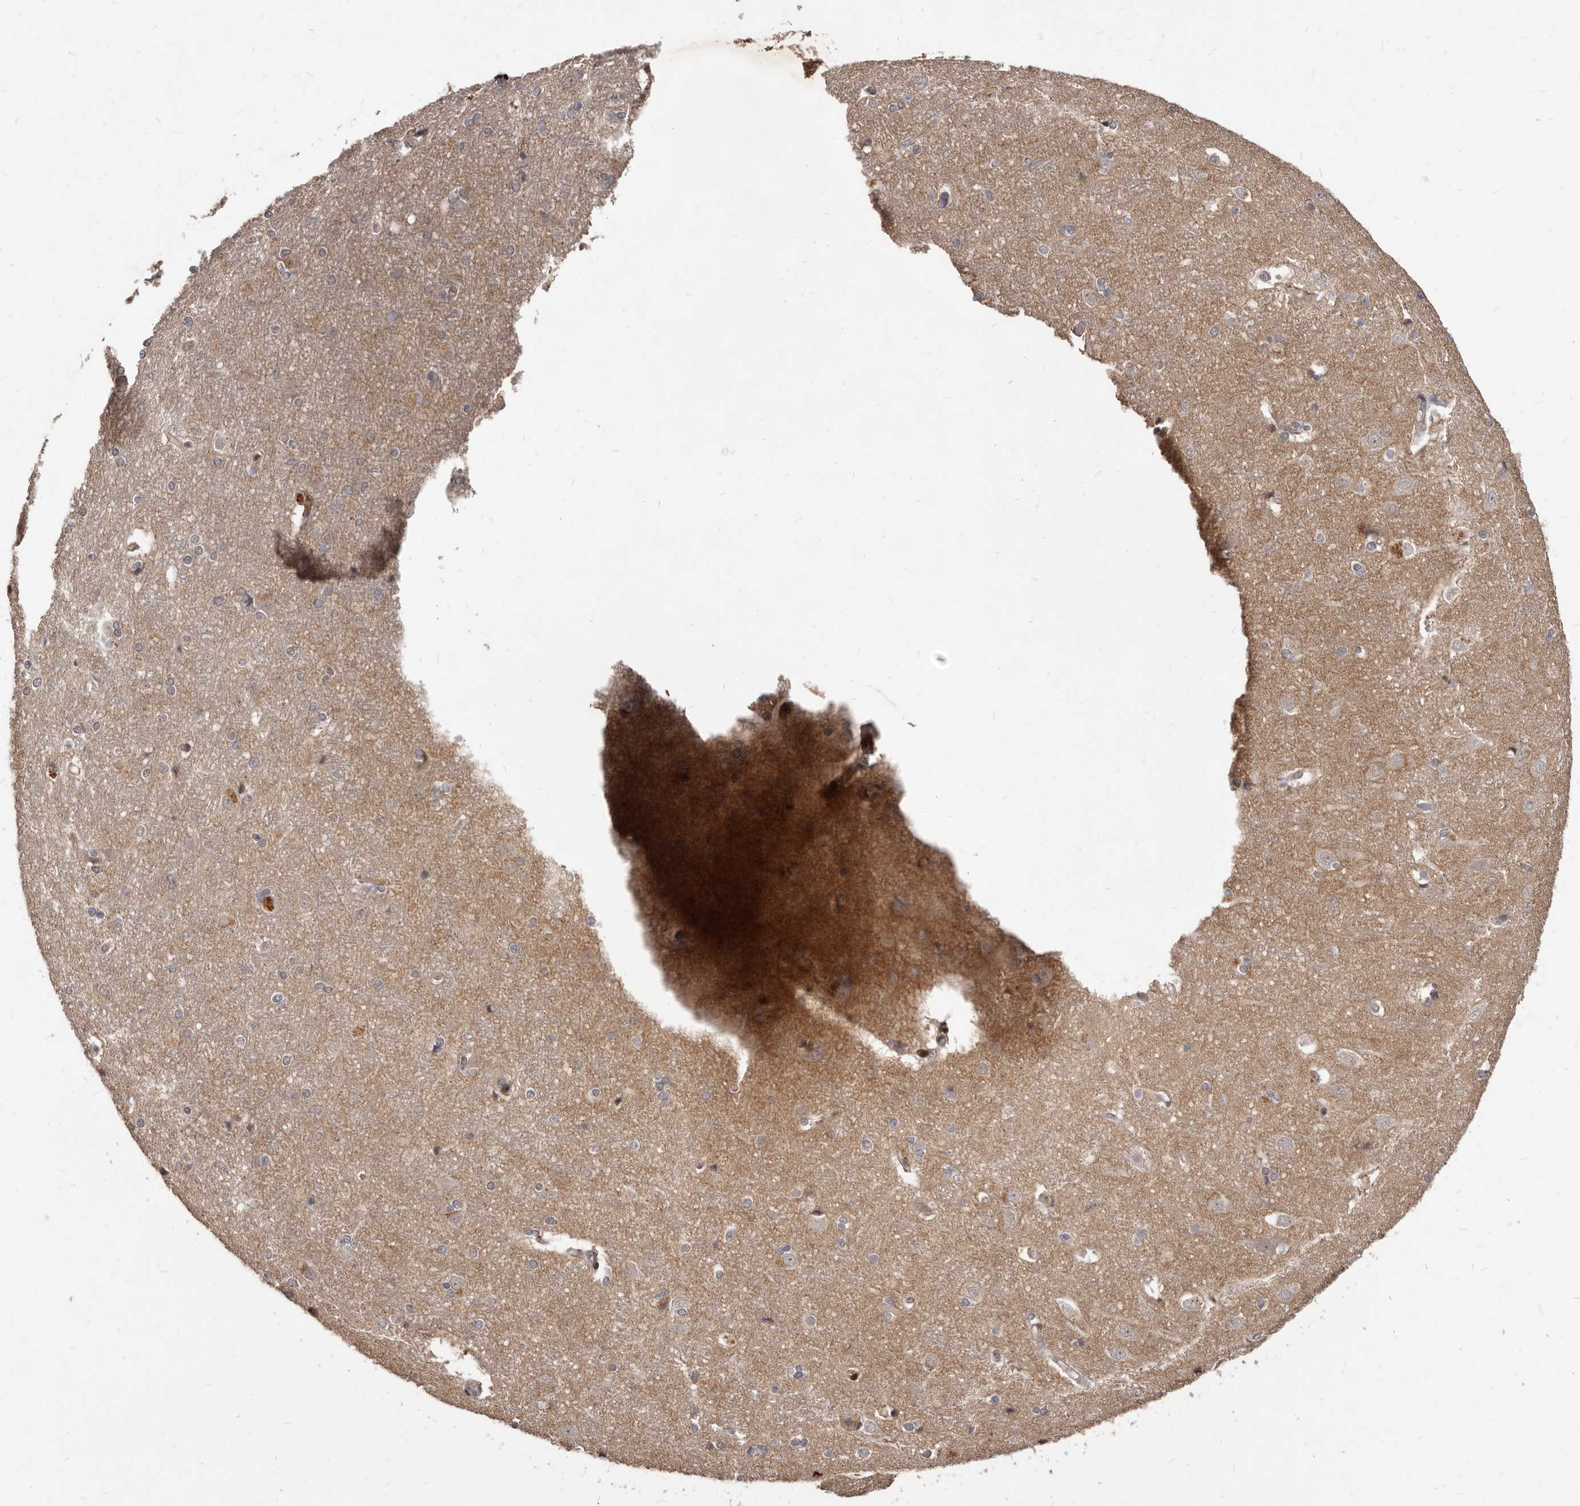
{"staining": {"intensity": "moderate", "quantity": "25%-75%", "location": "cytoplasmic/membranous"}, "tissue": "cerebral cortex", "cell_type": "Endothelial cells", "image_type": "normal", "snomed": [{"axis": "morphology", "description": "Normal tissue, NOS"}, {"axis": "topography", "description": "Cerebral cortex"}], "caption": "DAB immunohistochemical staining of benign cerebral cortex demonstrates moderate cytoplasmic/membranous protein expression in about 25%-75% of endothelial cells.", "gene": "GABPB2", "patient": {"sex": "male", "age": 54}}